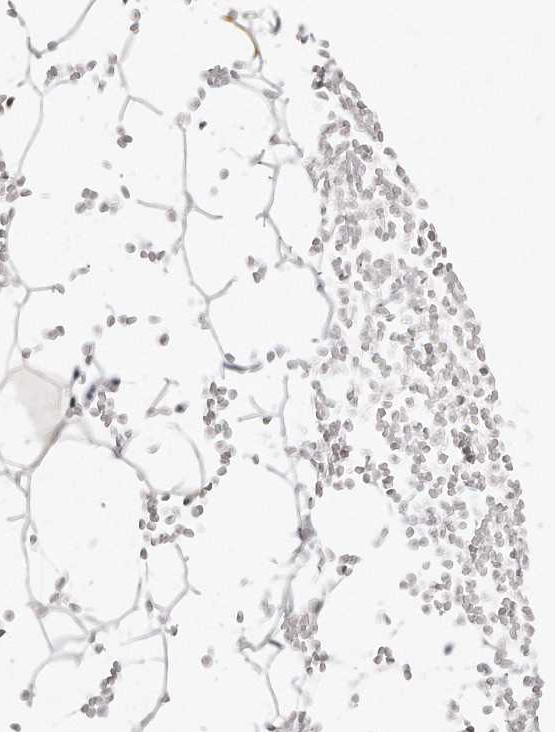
{"staining": {"intensity": "negative", "quantity": "none", "location": "none"}, "tissue": "adipose tissue", "cell_type": "Adipocytes", "image_type": "normal", "snomed": [{"axis": "morphology", "description": "Normal tissue, NOS"}, {"axis": "topography", "description": "Breast"}], "caption": "The micrograph exhibits no significant positivity in adipocytes of adipose tissue.", "gene": "LMOD1", "patient": {"sex": "female", "age": 23}}